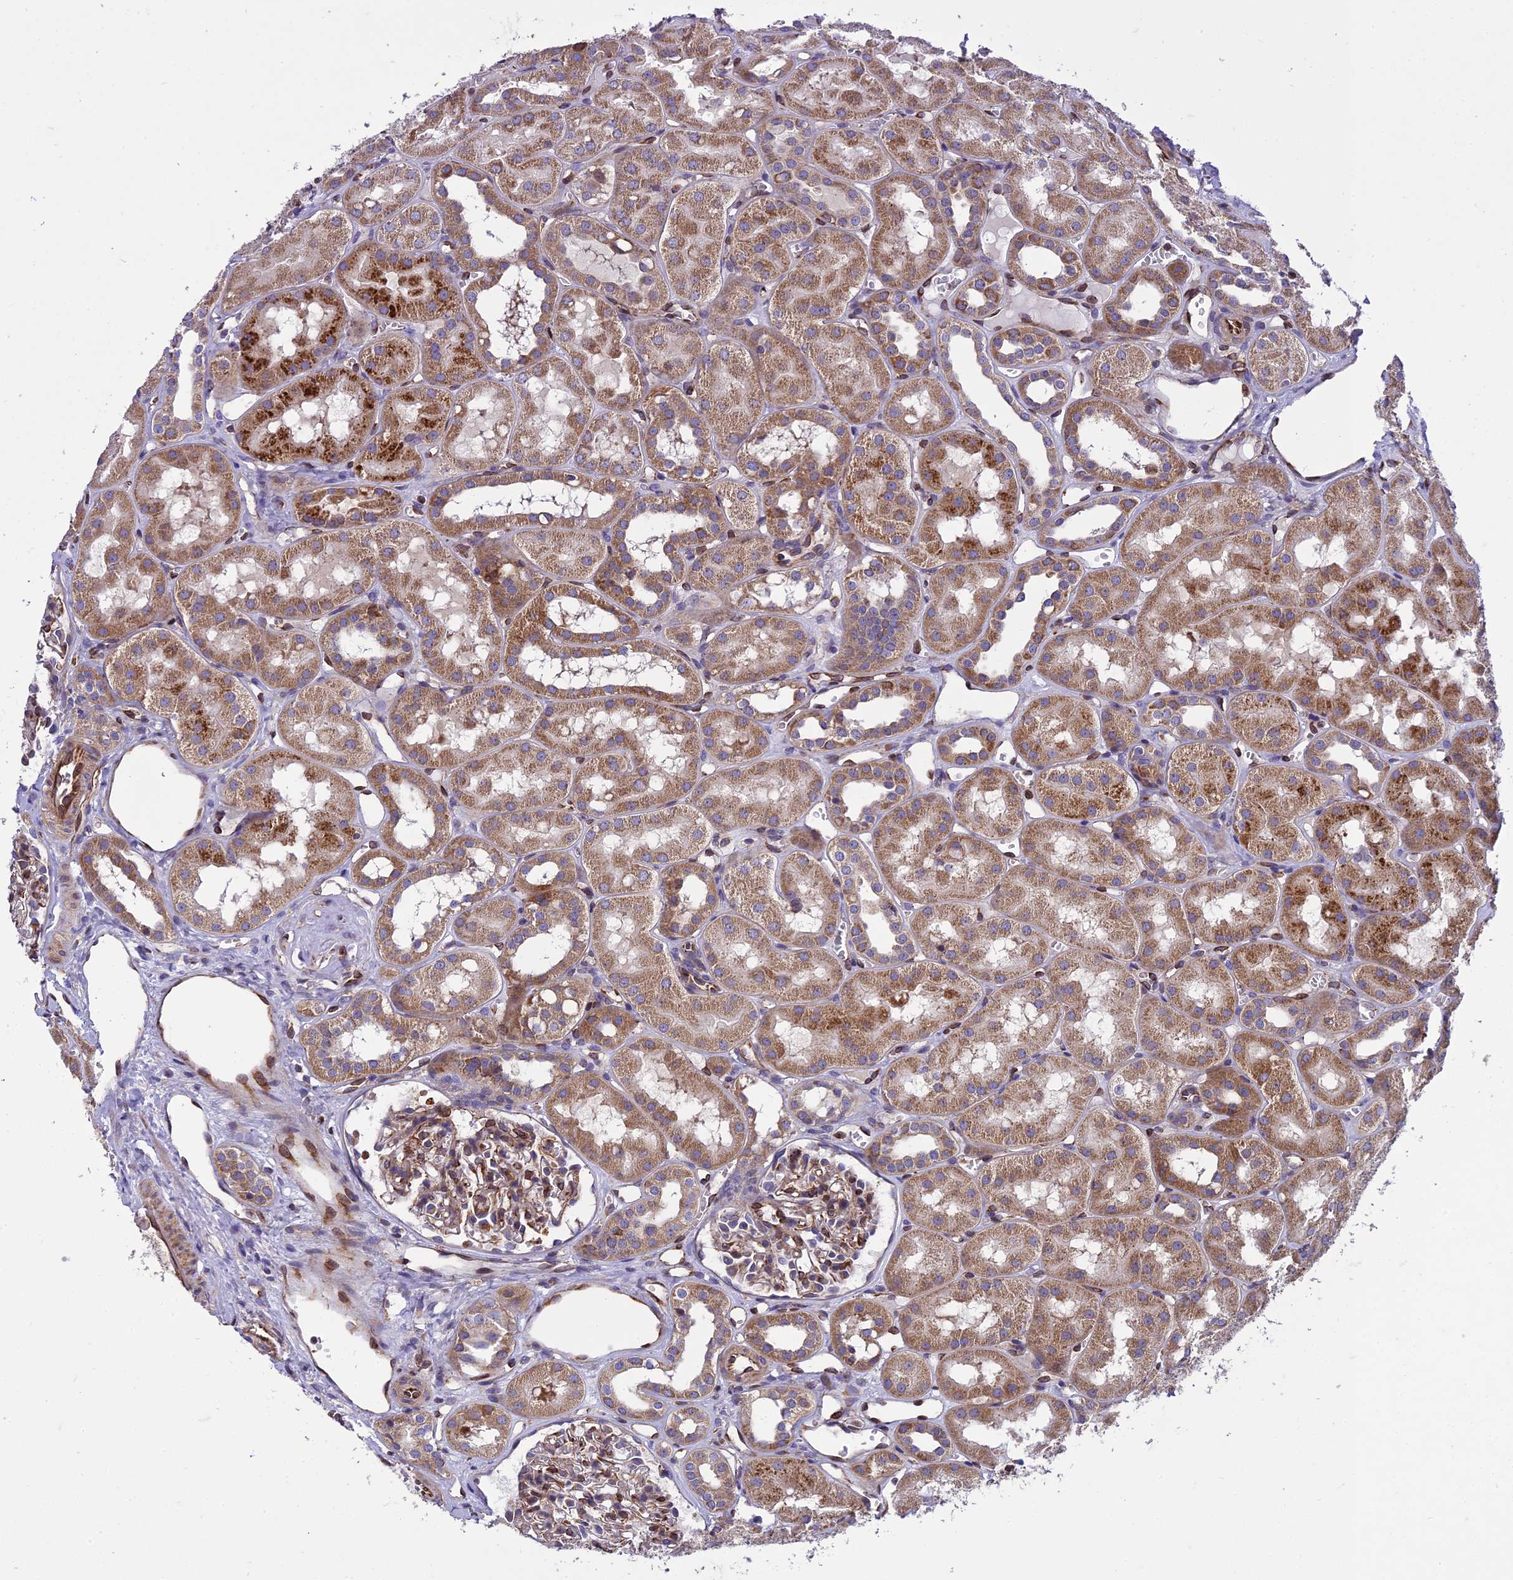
{"staining": {"intensity": "moderate", "quantity": "25%-75%", "location": "cytoplasmic/membranous"}, "tissue": "kidney", "cell_type": "Cells in glomeruli", "image_type": "normal", "snomed": [{"axis": "morphology", "description": "Normal tissue, NOS"}, {"axis": "topography", "description": "Kidney"}], "caption": "Immunohistochemistry (DAB) staining of normal kidney exhibits moderate cytoplasmic/membranous protein staining in approximately 25%-75% of cells in glomeruli. (DAB (3,3'-diaminobenzidine) IHC with brightfield microscopy, high magnification).", "gene": "GIMAP1", "patient": {"sex": "male", "age": 16}}